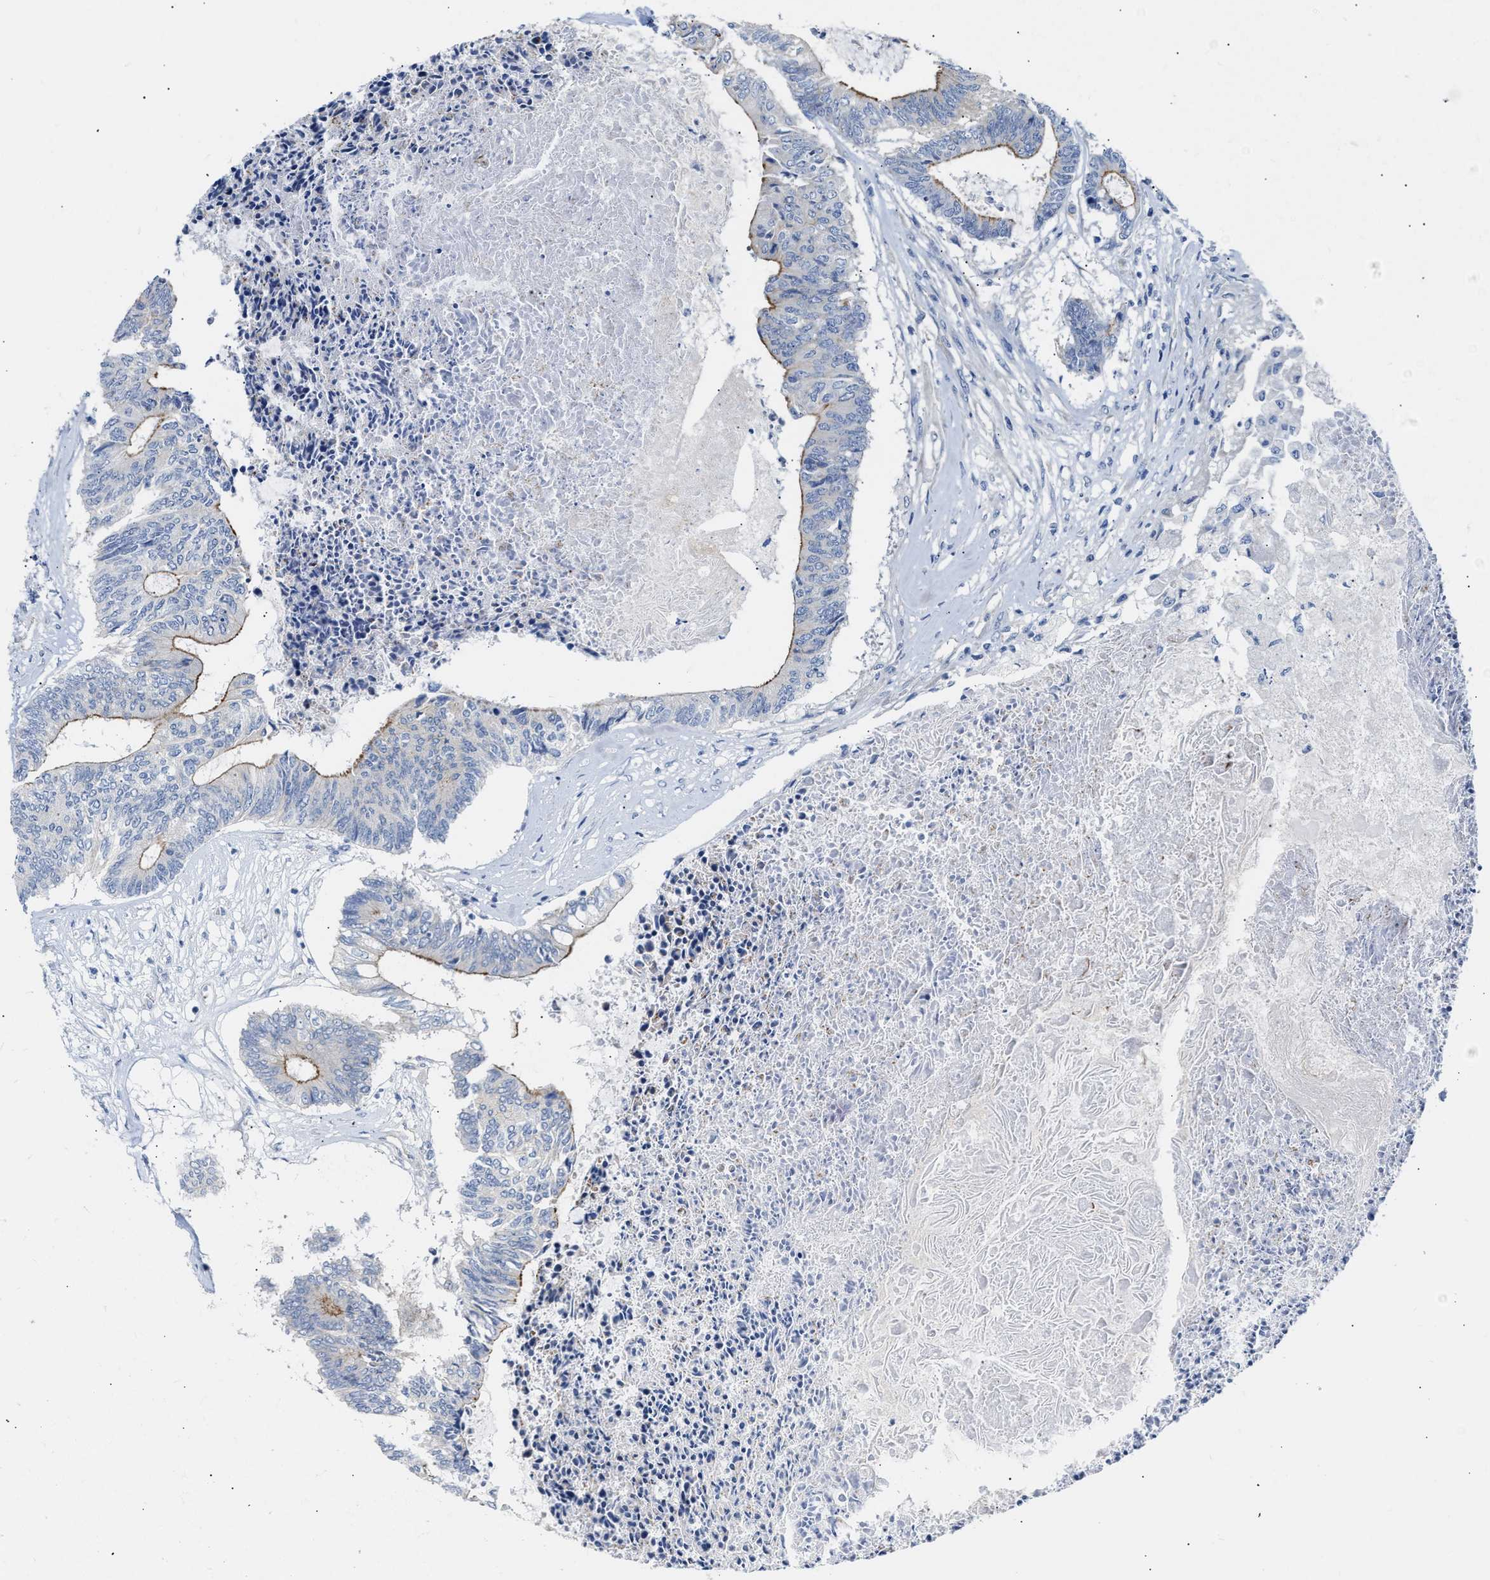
{"staining": {"intensity": "moderate", "quantity": "<25%", "location": "cytoplasmic/membranous"}, "tissue": "colorectal cancer", "cell_type": "Tumor cells", "image_type": "cancer", "snomed": [{"axis": "morphology", "description": "Adenocarcinoma, NOS"}, {"axis": "topography", "description": "Rectum"}], "caption": "Tumor cells display low levels of moderate cytoplasmic/membranous staining in approximately <25% of cells in human adenocarcinoma (colorectal).", "gene": "FHL1", "patient": {"sex": "male", "age": 63}}